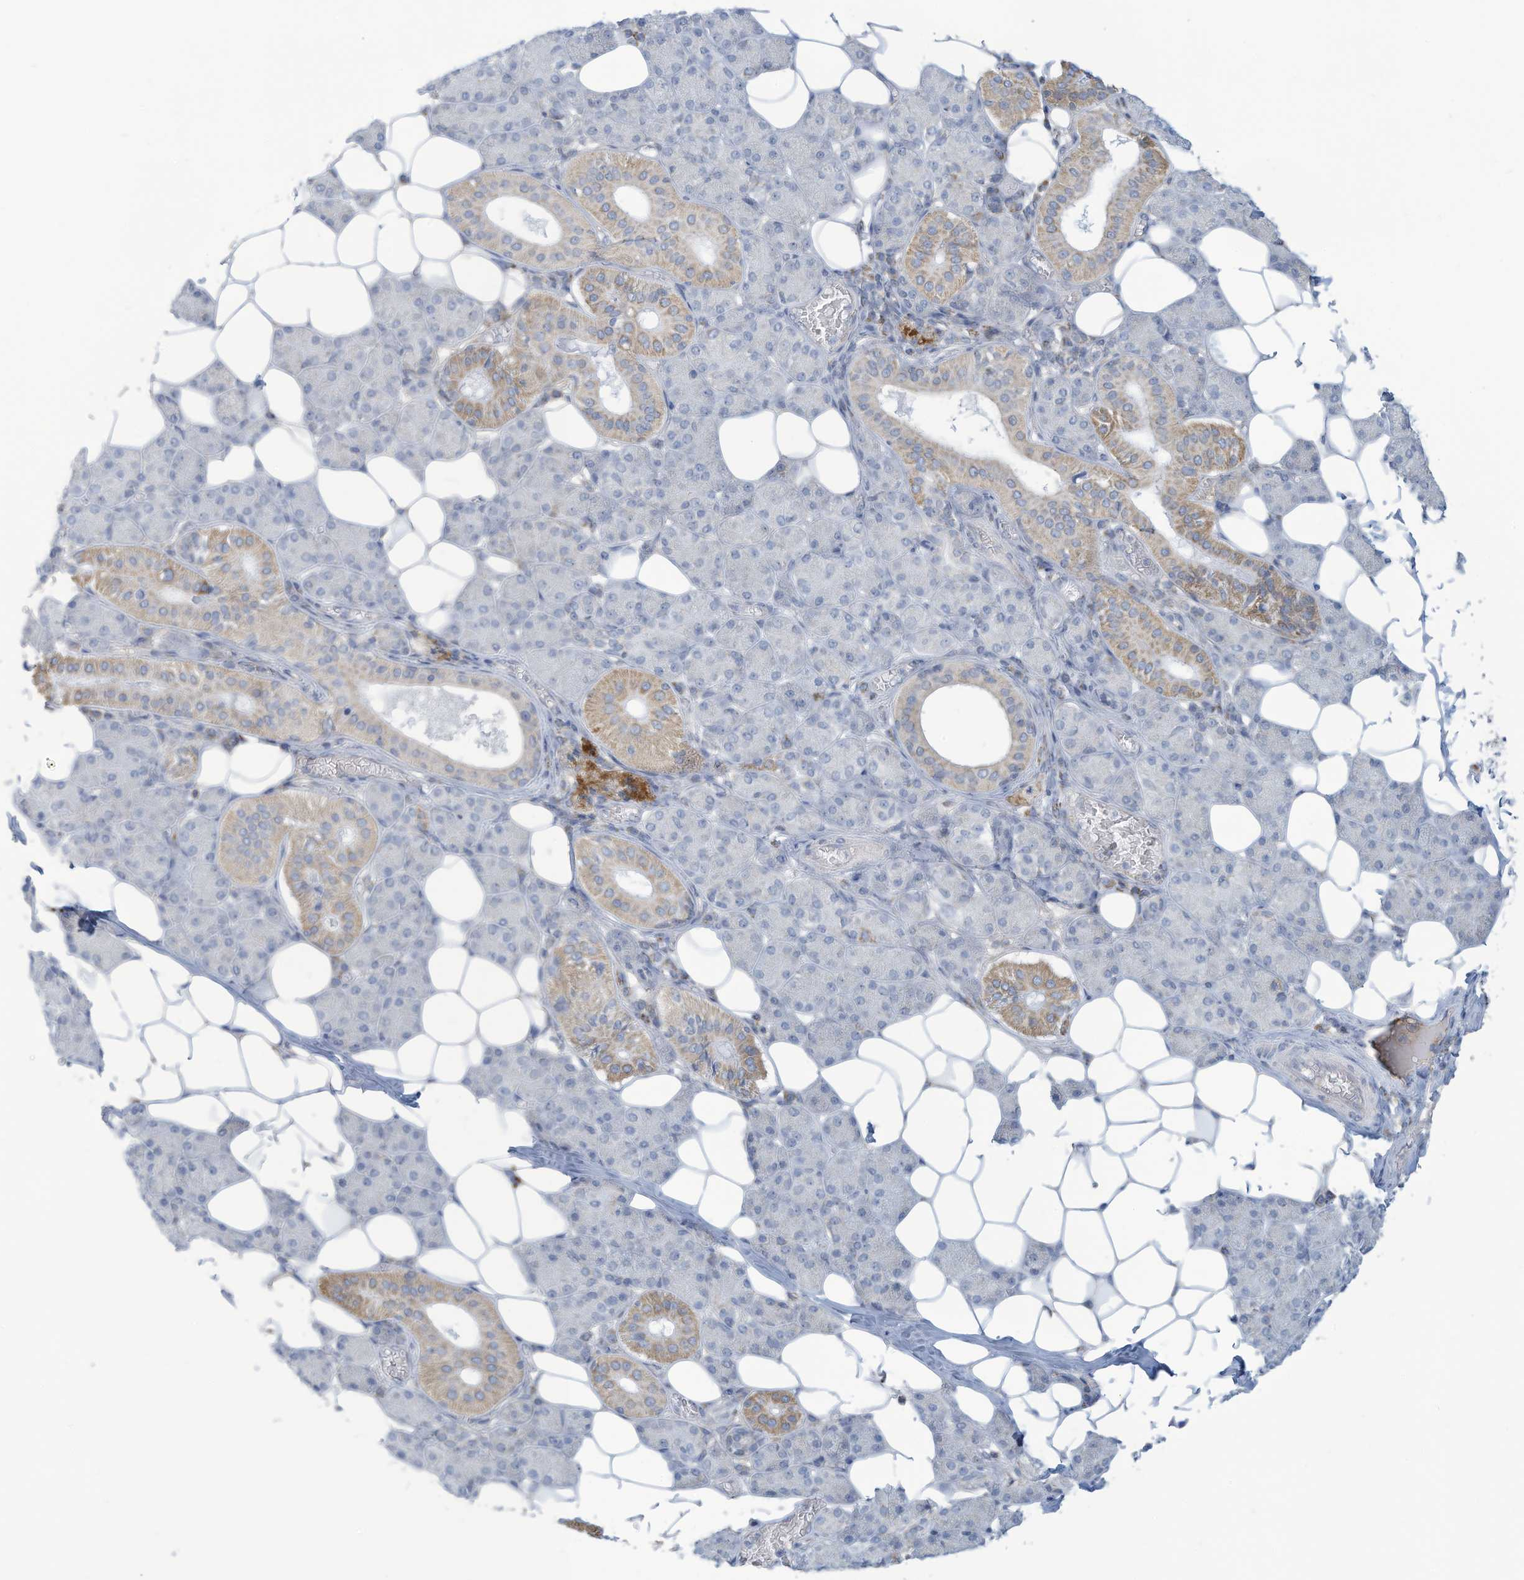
{"staining": {"intensity": "moderate", "quantity": "<25%", "location": "cytoplasmic/membranous"}, "tissue": "salivary gland", "cell_type": "Glandular cells", "image_type": "normal", "snomed": [{"axis": "morphology", "description": "Normal tissue, NOS"}, {"axis": "topography", "description": "Salivary gland"}], "caption": "Moderate cytoplasmic/membranous staining is appreciated in about <25% of glandular cells in normal salivary gland. Nuclei are stained in blue.", "gene": "NLN", "patient": {"sex": "female", "age": 33}}